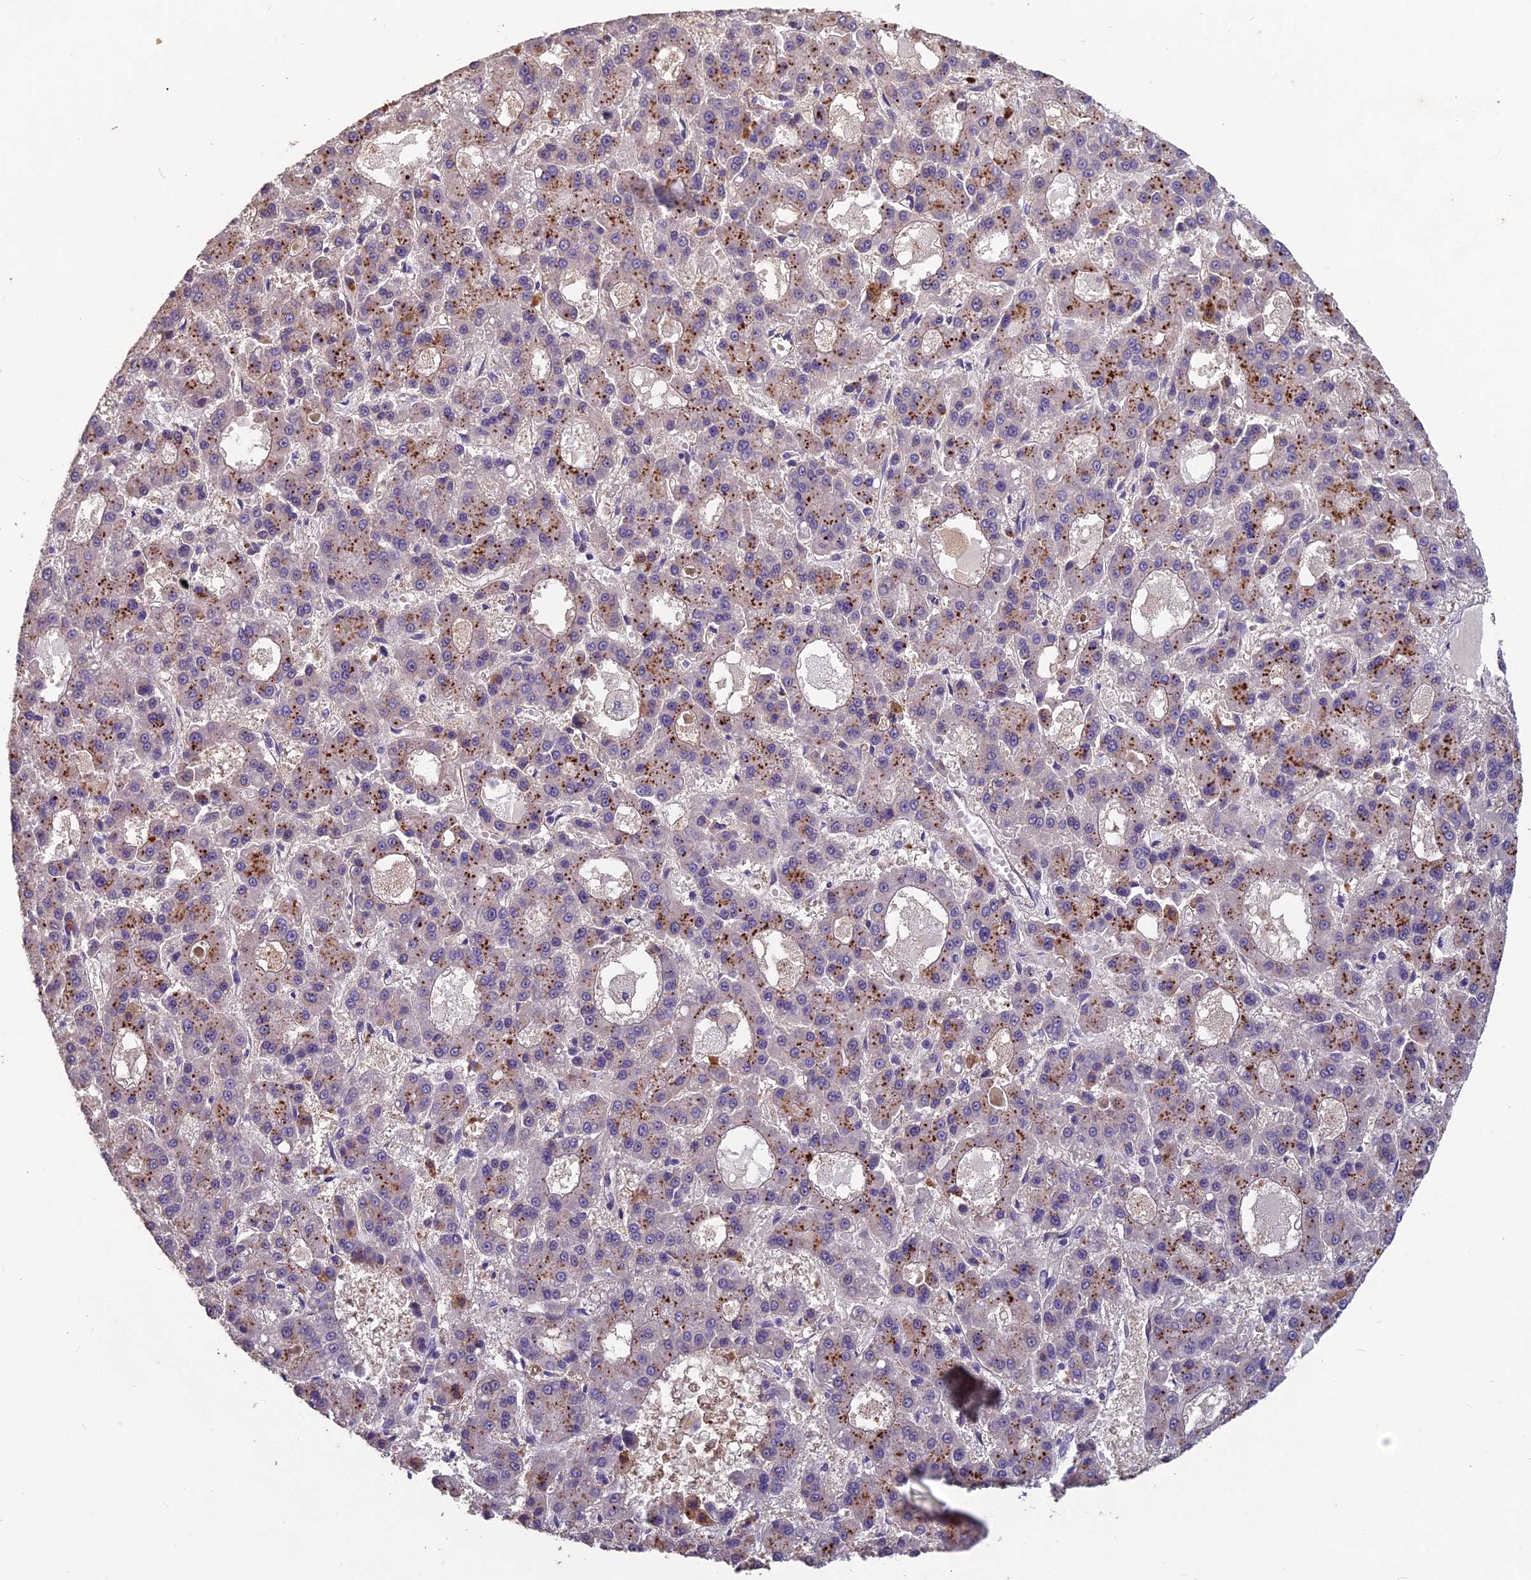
{"staining": {"intensity": "moderate", "quantity": "25%-75%", "location": "cytoplasmic/membranous"}, "tissue": "liver cancer", "cell_type": "Tumor cells", "image_type": "cancer", "snomed": [{"axis": "morphology", "description": "Carcinoma, Hepatocellular, NOS"}, {"axis": "topography", "description": "Liver"}], "caption": "There is medium levels of moderate cytoplasmic/membranous expression in tumor cells of liver cancer, as demonstrated by immunohistochemical staining (brown color).", "gene": "CEACAM16", "patient": {"sex": "male", "age": 70}}